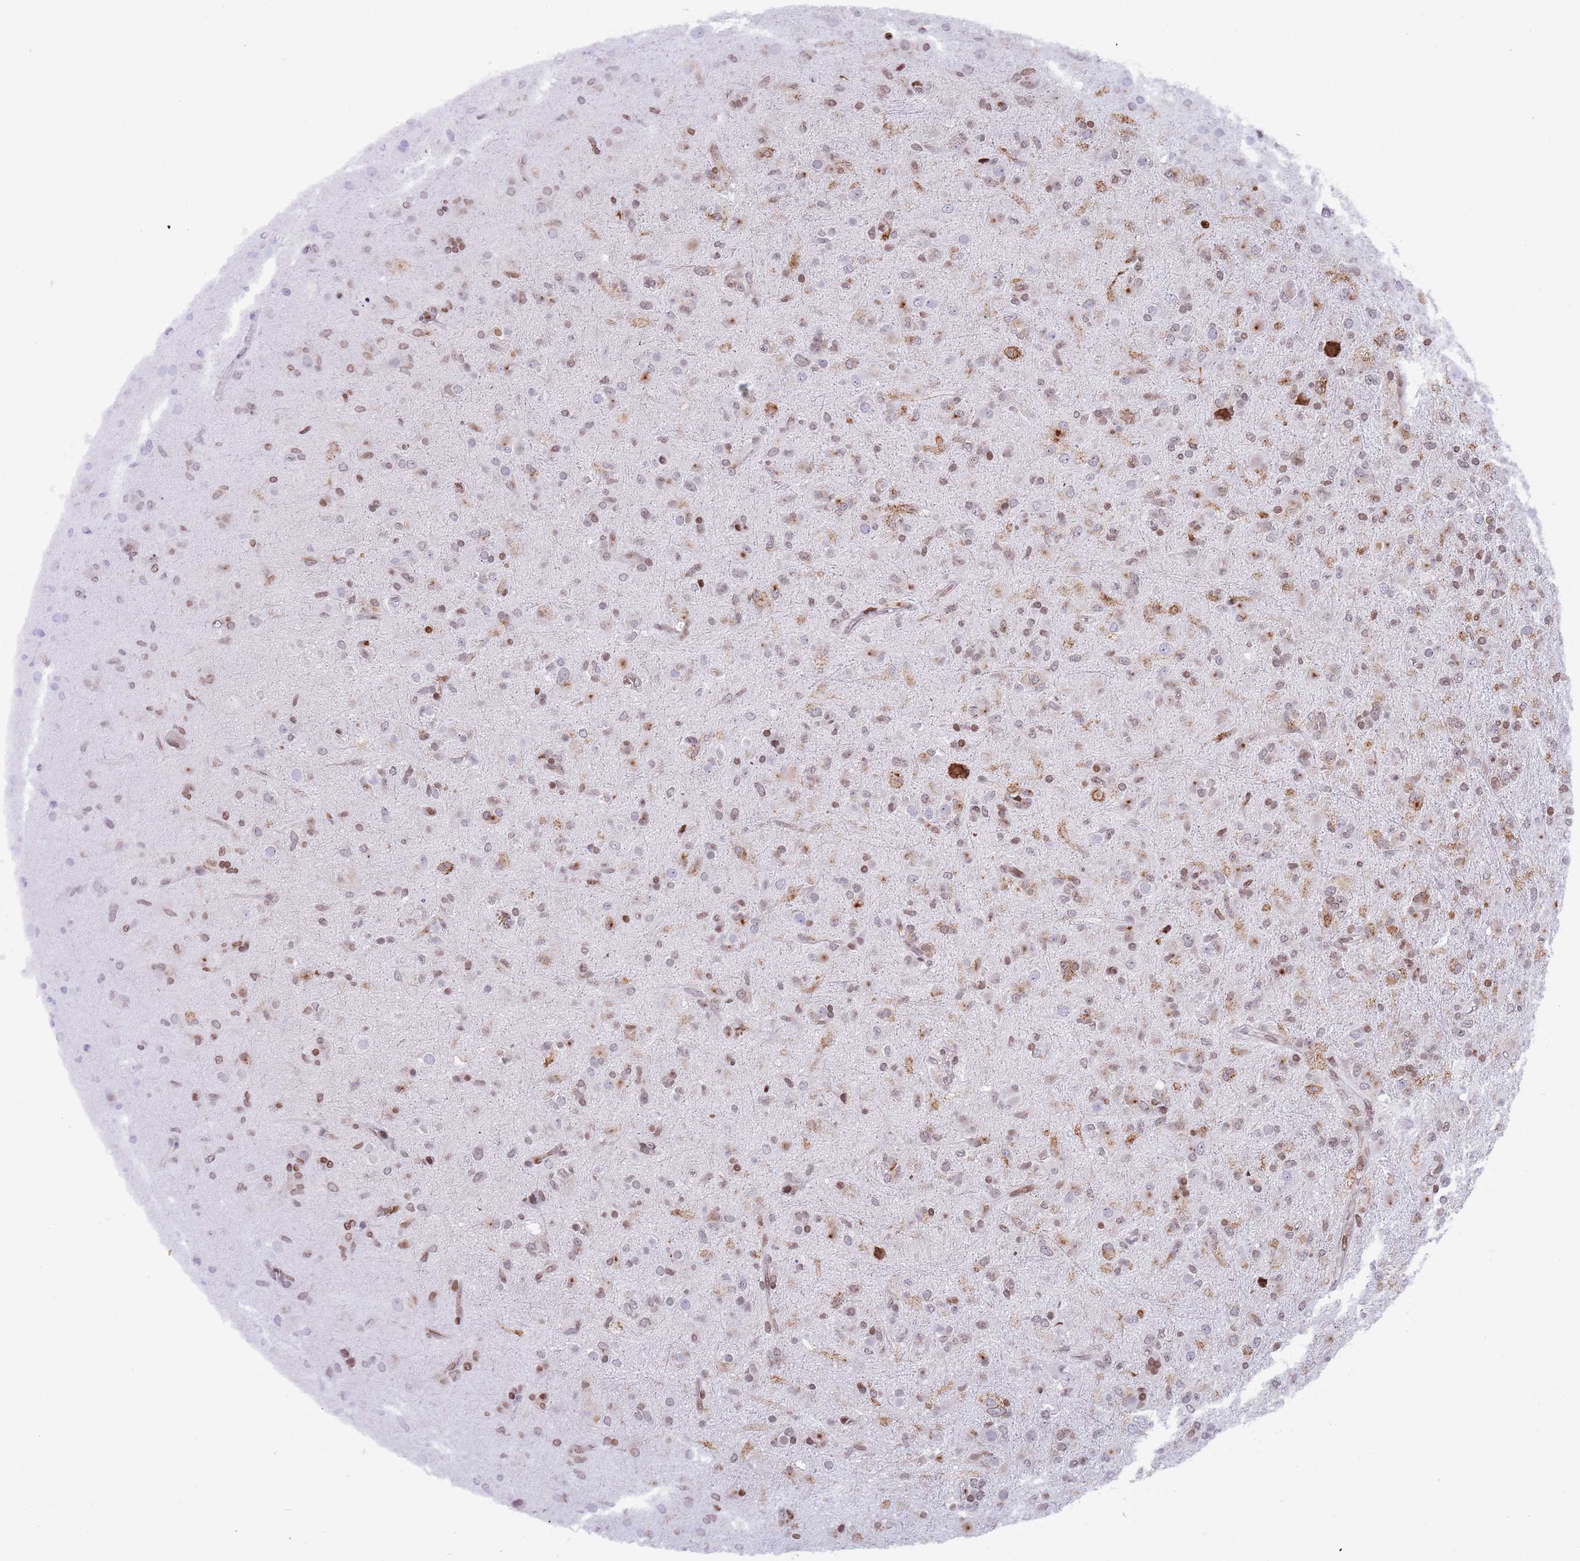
{"staining": {"intensity": "moderate", "quantity": "25%-75%", "location": "nuclear"}, "tissue": "glioma", "cell_type": "Tumor cells", "image_type": "cancer", "snomed": [{"axis": "morphology", "description": "Glioma, malignant, Low grade"}, {"axis": "topography", "description": "Brain"}], "caption": "Immunohistochemical staining of glioma reveals medium levels of moderate nuclear expression in approximately 25%-75% of tumor cells.", "gene": "HDAC8", "patient": {"sex": "male", "age": 65}}